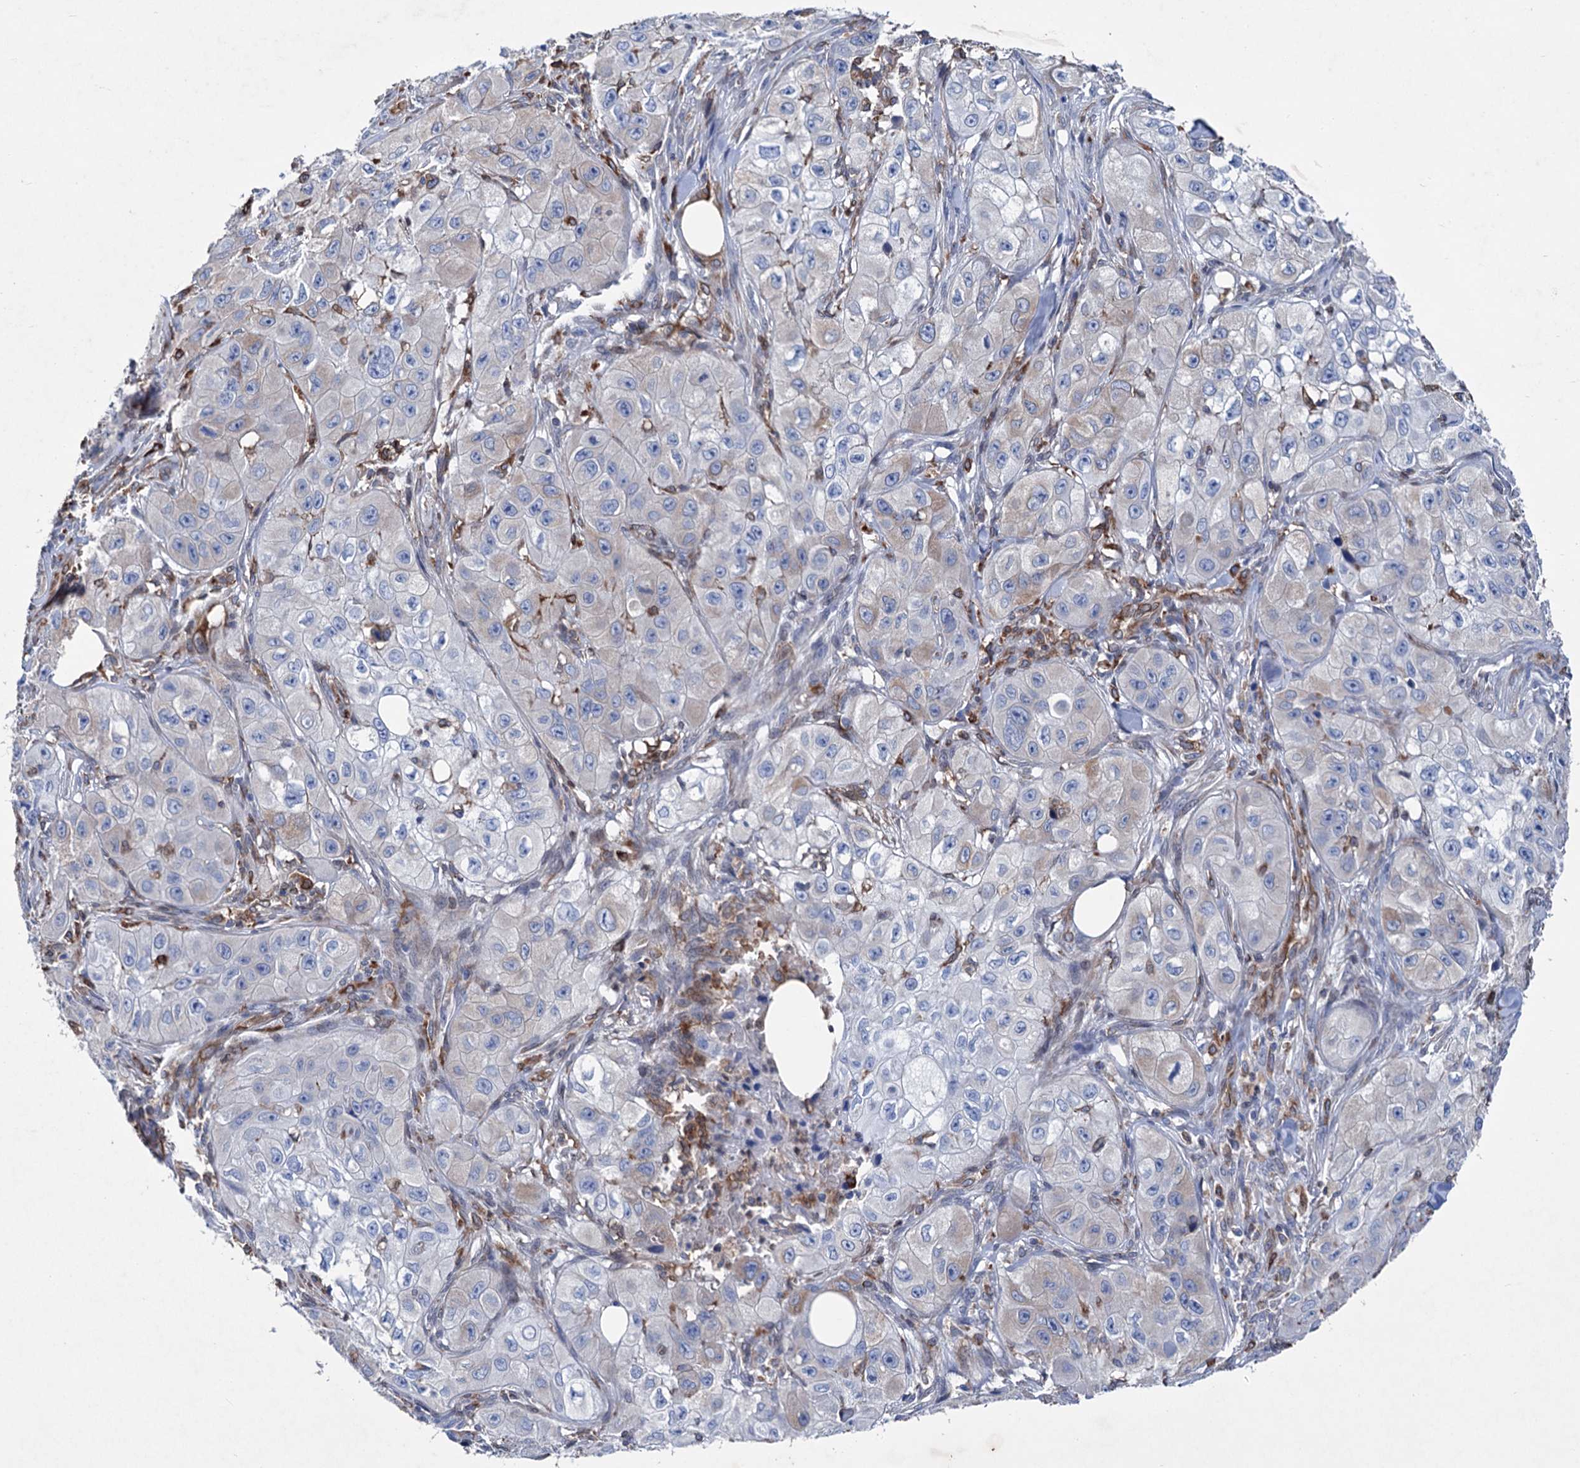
{"staining": {"intensity": "negative", "quantity": "none", "location": "none"}, "tissue": "skin cancer", "cell_type": "Tumor cells", "image_type": "cancer", "snomed": [{"axis": "morphology", "description": "Squamous cell carcinoma, NOS"}, {"axis": "topography", "description": "Skin"}, {"axis": "topography", "description": "Subcutis"}], "caption": "This is an IHC histopathology image of skin cancer (squamous cell carcinoma). There is no expression in tumor cells.", "gene": "STING1", "patient": {"sex": "male", "age": 73}}